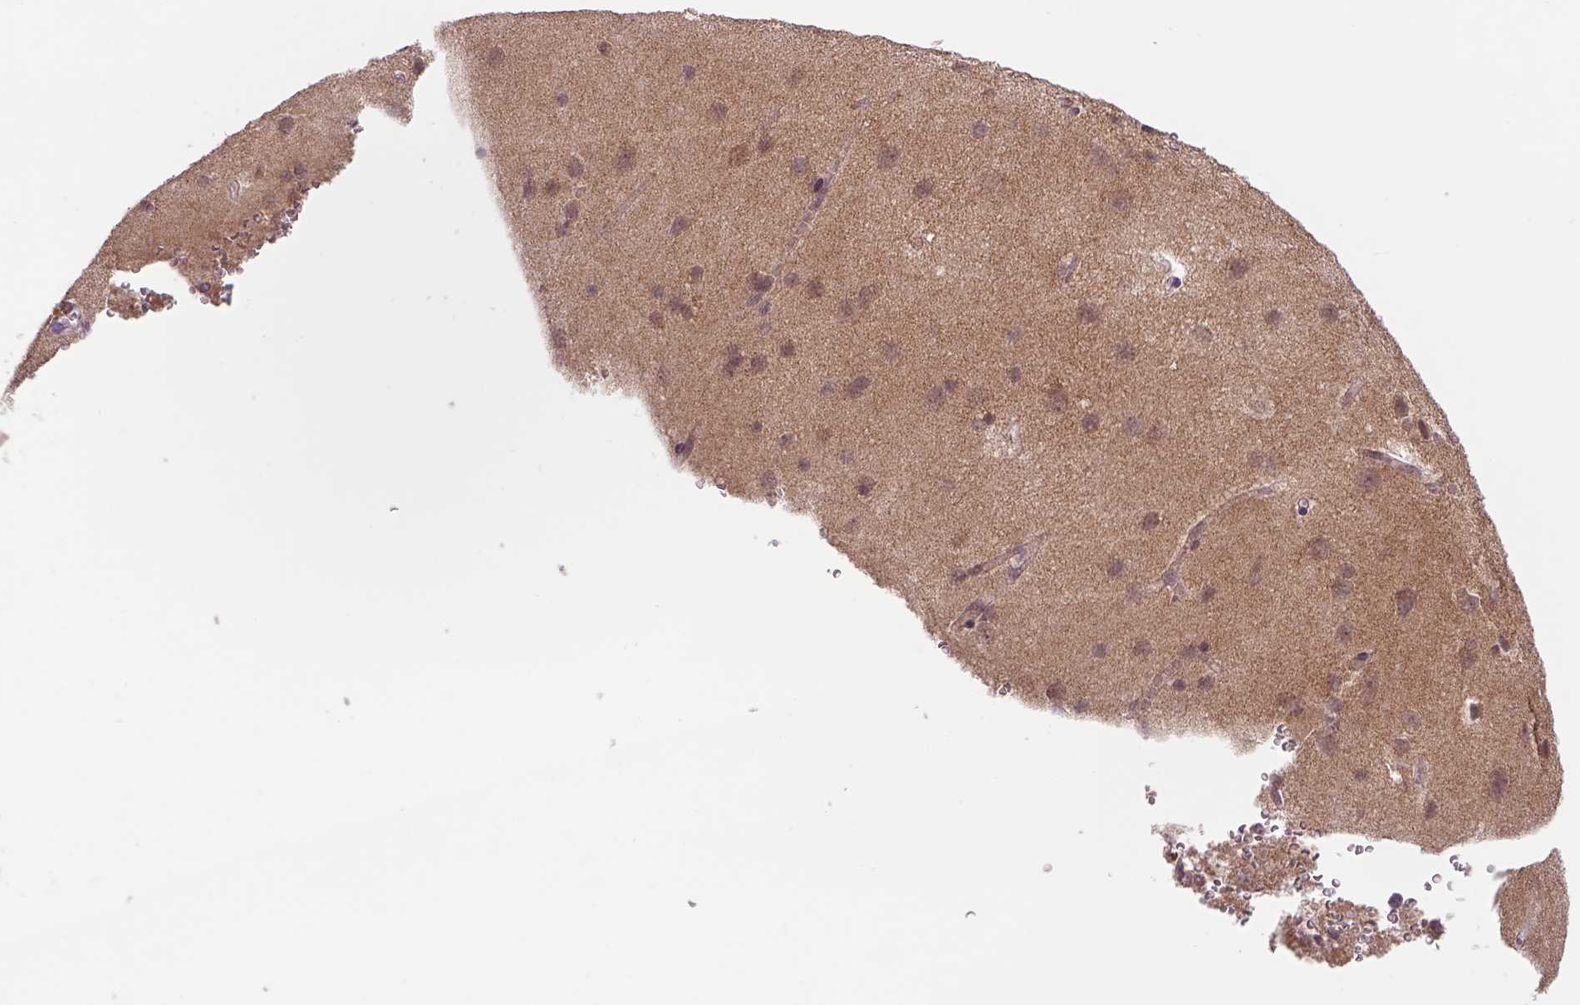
{"staining": {"intensity": "negative", "quantity": "none", "location": "none"}, "tissue": "cerebral cortex", "cell_type": "Endothelial cells", "image_type": "normal", "snomed": [{"axis": "morphology", "description": "Normal tissue, NOS"}, {"axis": "topography", "description": "Cerebral cortex"}], "caption": "Immunohistochemical staining of benign human cerebral cortex exhibits no significant expression in endothelial cells.", "gene": "PRRT1", "patient": {"sex": "male", "age": 37}}